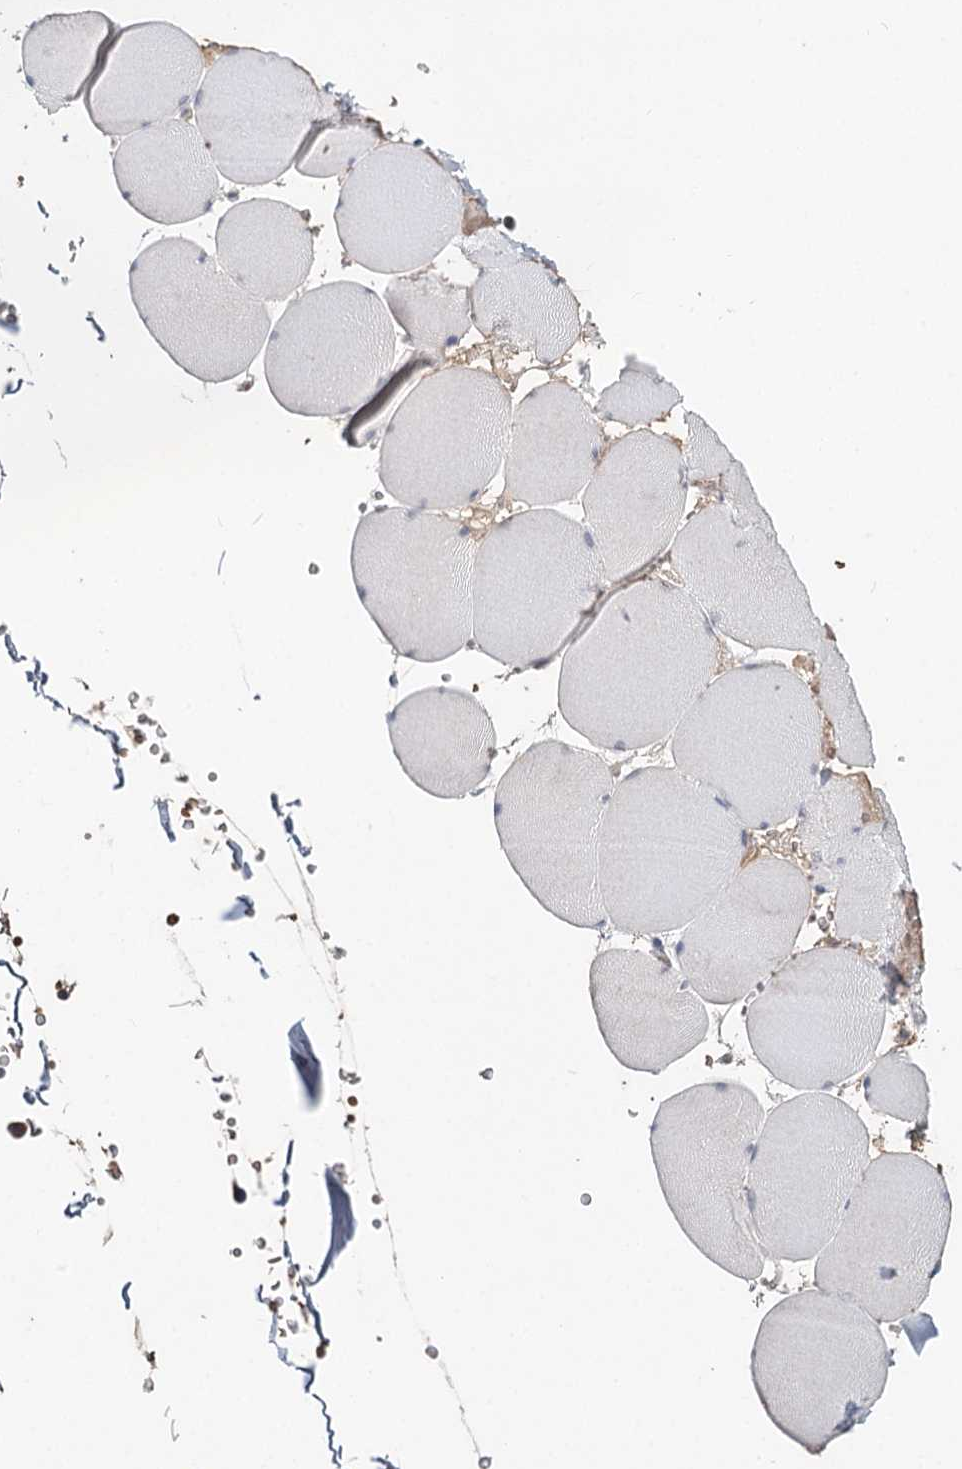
{"staining": {"intensity": "negative", "quantity": "none", "location": "none"}, "tissue": "skeletal muscle", "cell_type": "Myocytes", "image_type": "normal", "snomed": [{"axis": "morphology", "description": "Normal tissue, NOS"}, {"axis": "topography", "description": "Skeletal muscle"}, {"axis": "topography", "description": "Head-Neck"}], "caption": "Skeletal muscle stained for a protein using IHC reveals no staining myocytes.", "gene": "FBXO7", "patient": {"sex": "male", "age": 66}}